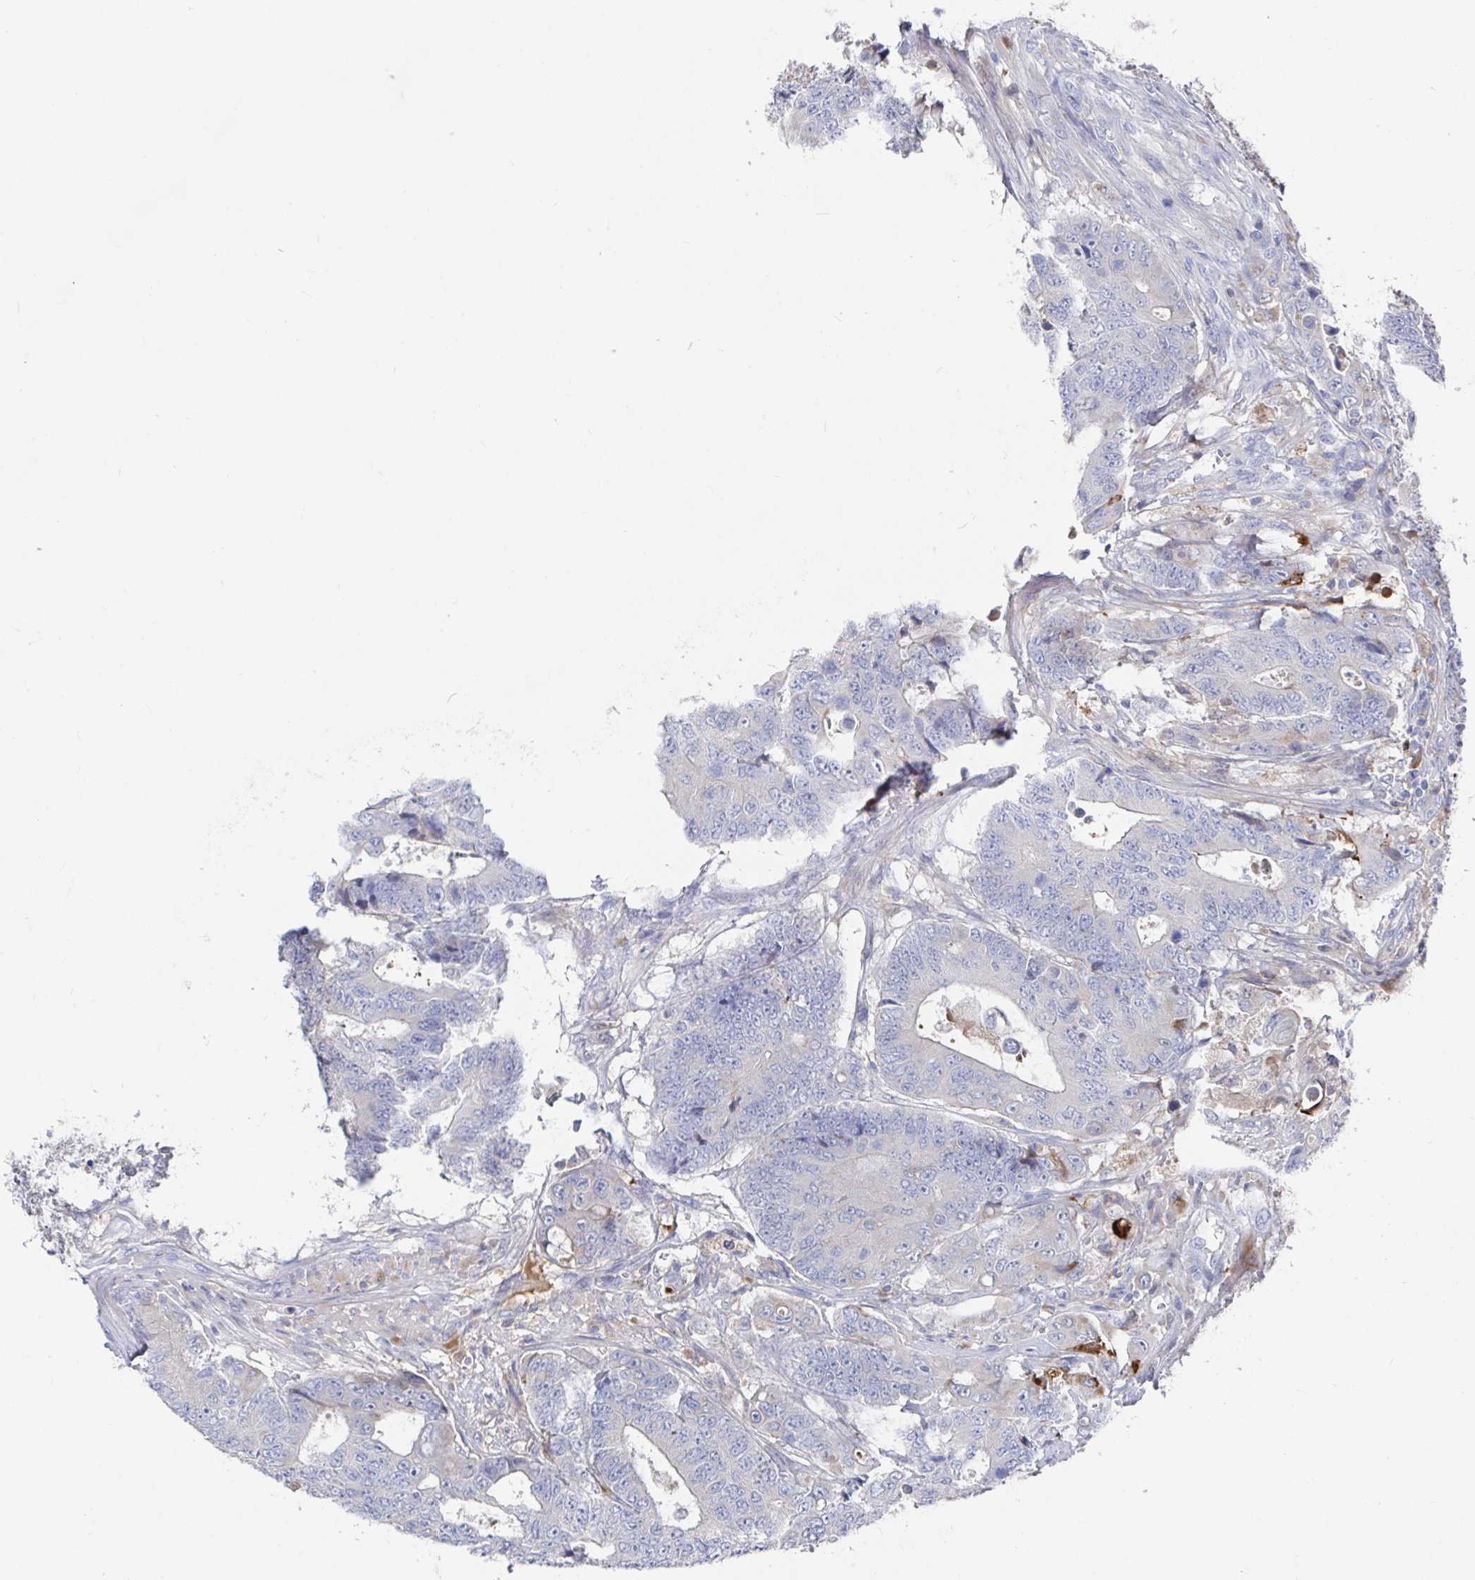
{"staining": {"intensity": "negative", "quantity": "none", "location": "none"}, "tissue": "colorectal cancer", "cell_type": "Tumor cells", "image_type": "cancer", "snomed": [{"axis": "morphology", "description": "Adenocarcinoma, NOS"}, {"axis": "topography", "description": "Colon"}], "caption": "Colorectal adenocarcinoma stained for a protein using IHC displays no positivity tumor cells.", "gene": "GPR148", "patient": {"sex": "female", "age": 48}}